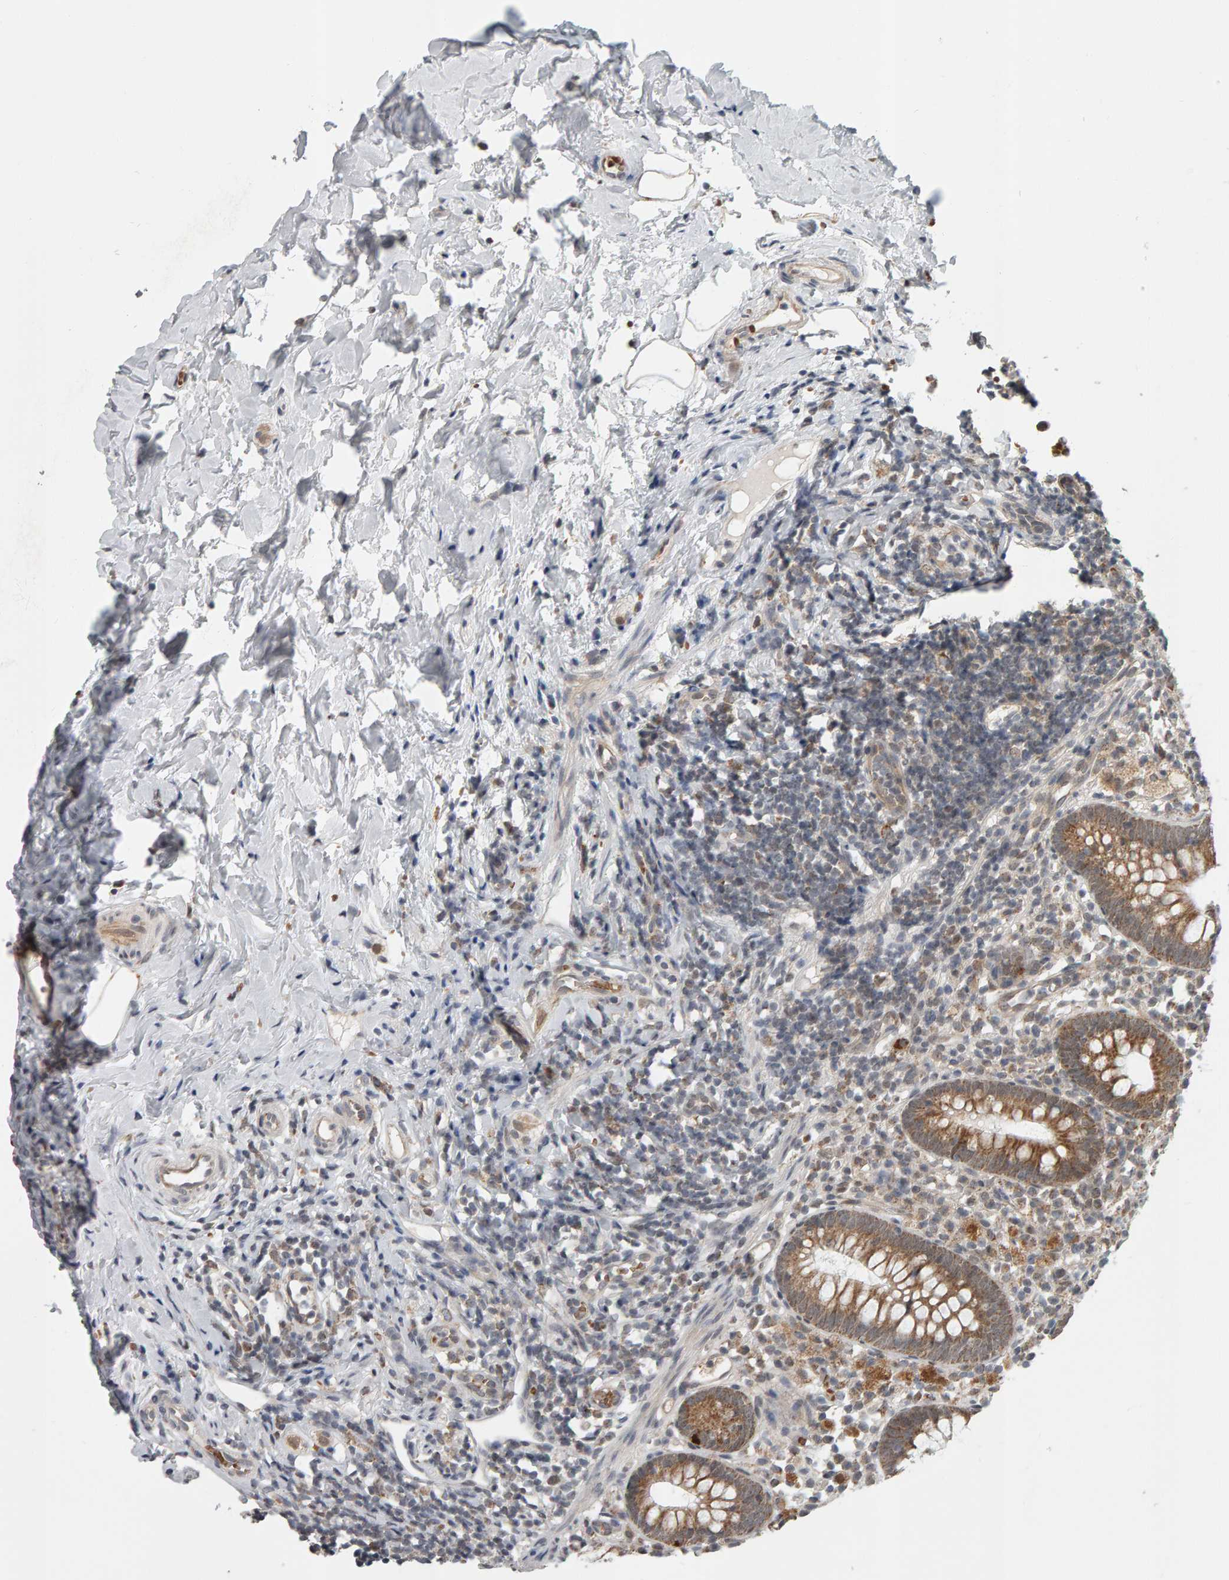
{"staining": {"intensity": "moderate", "quantity": ">75%", "location": "cytoplasmic/membranous"}, "tissue": "appendix", "cell_type": "Glandular cells", "image_type": "normal", "snomed": [{"axis": "morphology", "description": "Normal tissue, NOS"}, {"axis": "topography", "description": "Appendix"}], "caption": "Immunohistochemical staining of normal appendix exhibits >75% levels of moderate cytoplasmic/membranous protein expression in about >75% of glandular cells.", "gene": "DAP3", "patient": {"sex": "female", "age": 20}}